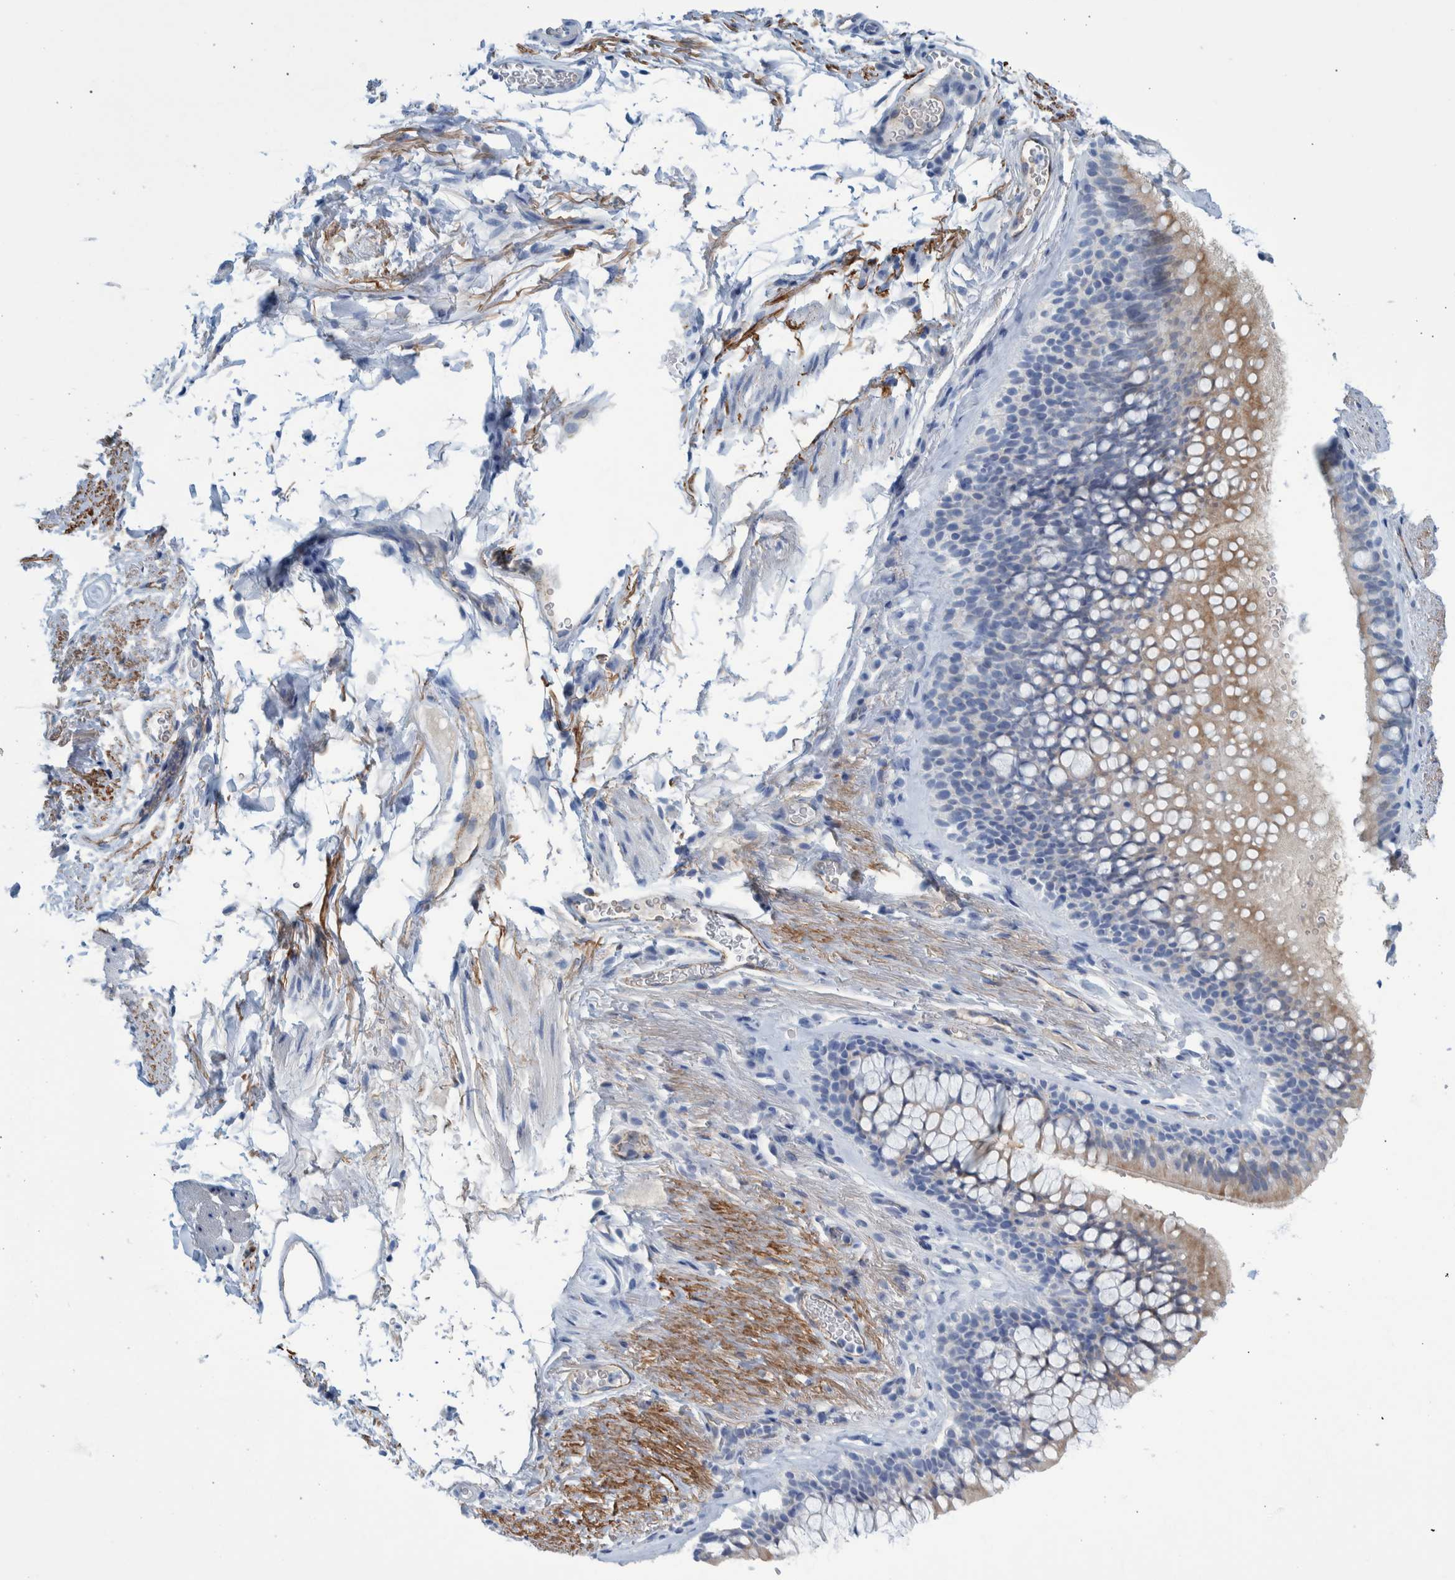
{"staining": {"intensity": "negative", "quantity": "none", "location": "none"}, "tissue": "bronchus", "cell_type": "Respiratory epithelial cells", "image_type": "normal", "snomed": [{"axis": "morphology", "description": "Normal tissue, NOS"}, {"axis": "topography", "description": "Cartilage tissue"}, {"axis": "topography", "description": "Bronchus"}], "caption": "Immunohistochemical staining of benign bronchus reveals no significant staining in respiratory epithelial cells.", "gene": "SLC34A3", "patient": {"sex": "female", "age": 53}}